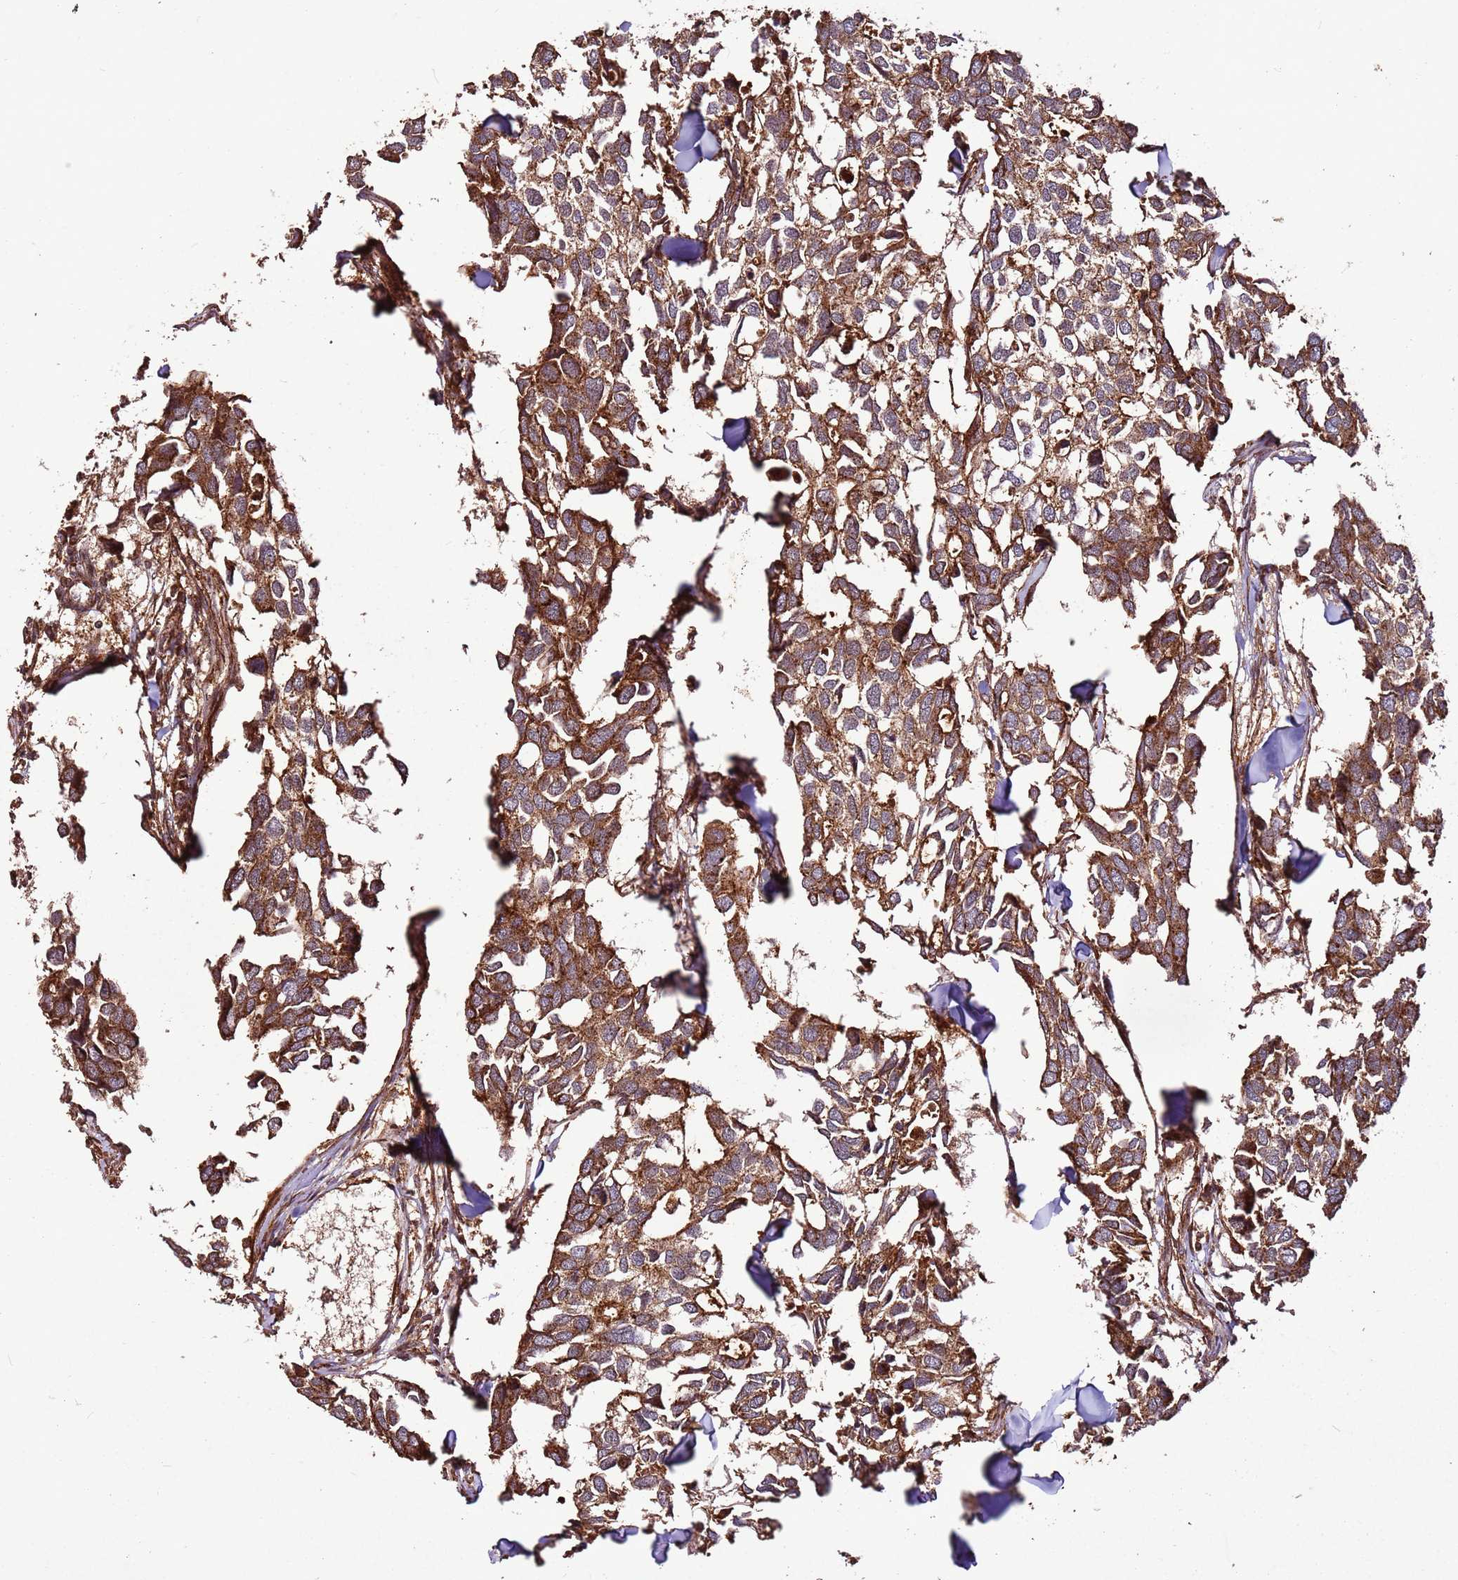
{"staining": {"intensity": "strong", "quantity": ">75%", "location": "cytoplasmic/membranous"}, "tissue": "breast cancer", "cell_type": "Tumor cells", "image_type": "cancer", "snomed": [{"axis": "morphology", "description": "Duct carcinoma"}, {"axis": "topography", "description": "Breast"}], "caption": "Strong cytoplasmic/membranous expression is identified in about >75% of tumor cells in breast intraductal carcinoma.", "gene": "FAM186A", "patient": {"sex": "female", "age": 83}}